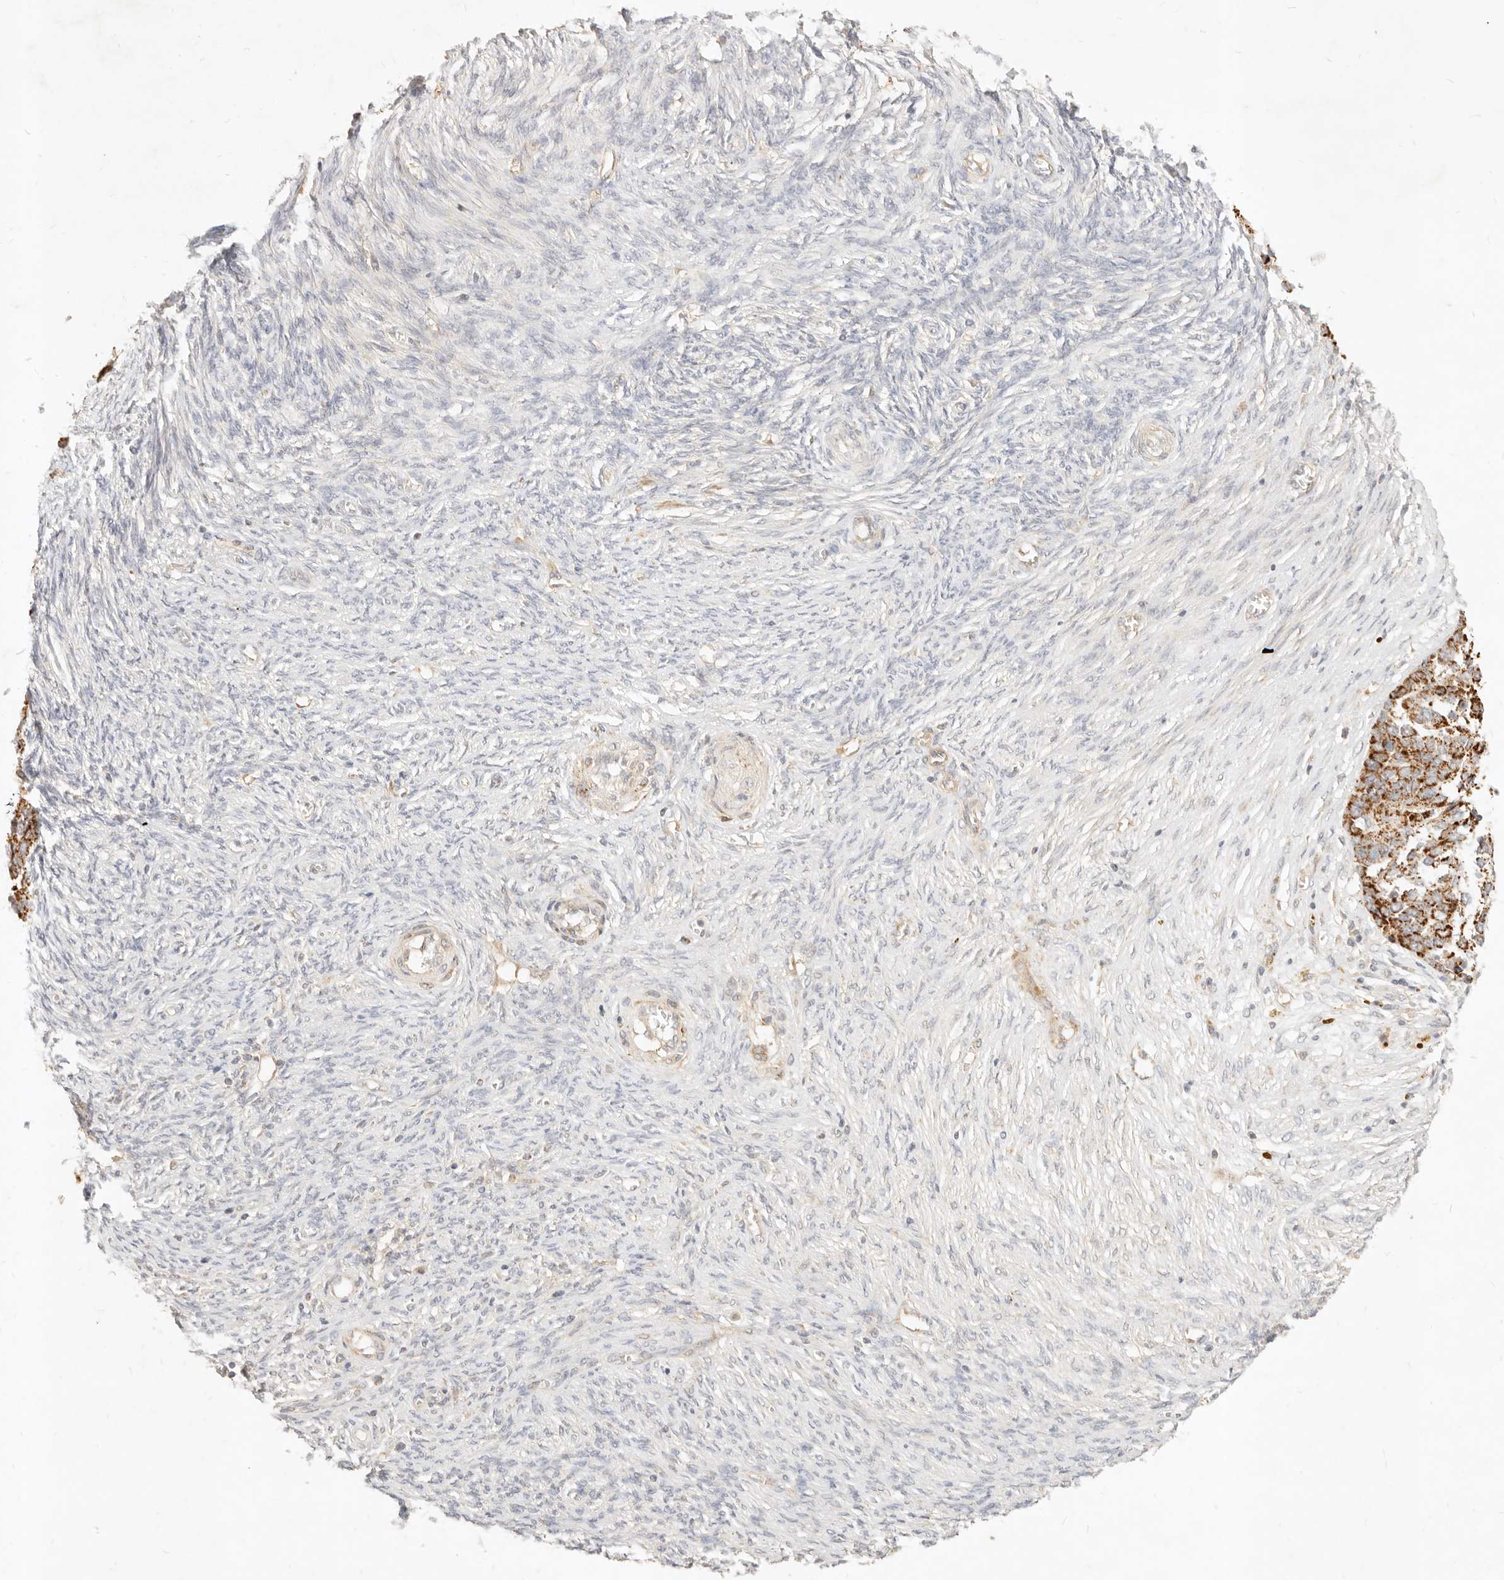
{"staining": {"intensity": "moderate", "quantity": ">75%", "location": "cytoplasmic/membranous"}, "tissue": "ovarian cancer", "cell_type": "Tumor cells", "image_type": "cancer", "snomed": [{"axis": "morphology", "description": "Cystadenocarcinoma, serous, NOS"}, {"axis": "topography", "description": "Ovary"}], "caption": "Ovarian cancer (serous cystadenocarcinoma) stained with immunohistochemistry exhibits moderate cytoplasmic/membranous positivity in about >75% of tumor cells.", "gene": "RUBCNL", "patient": {"sex": "female", "age": 44}}